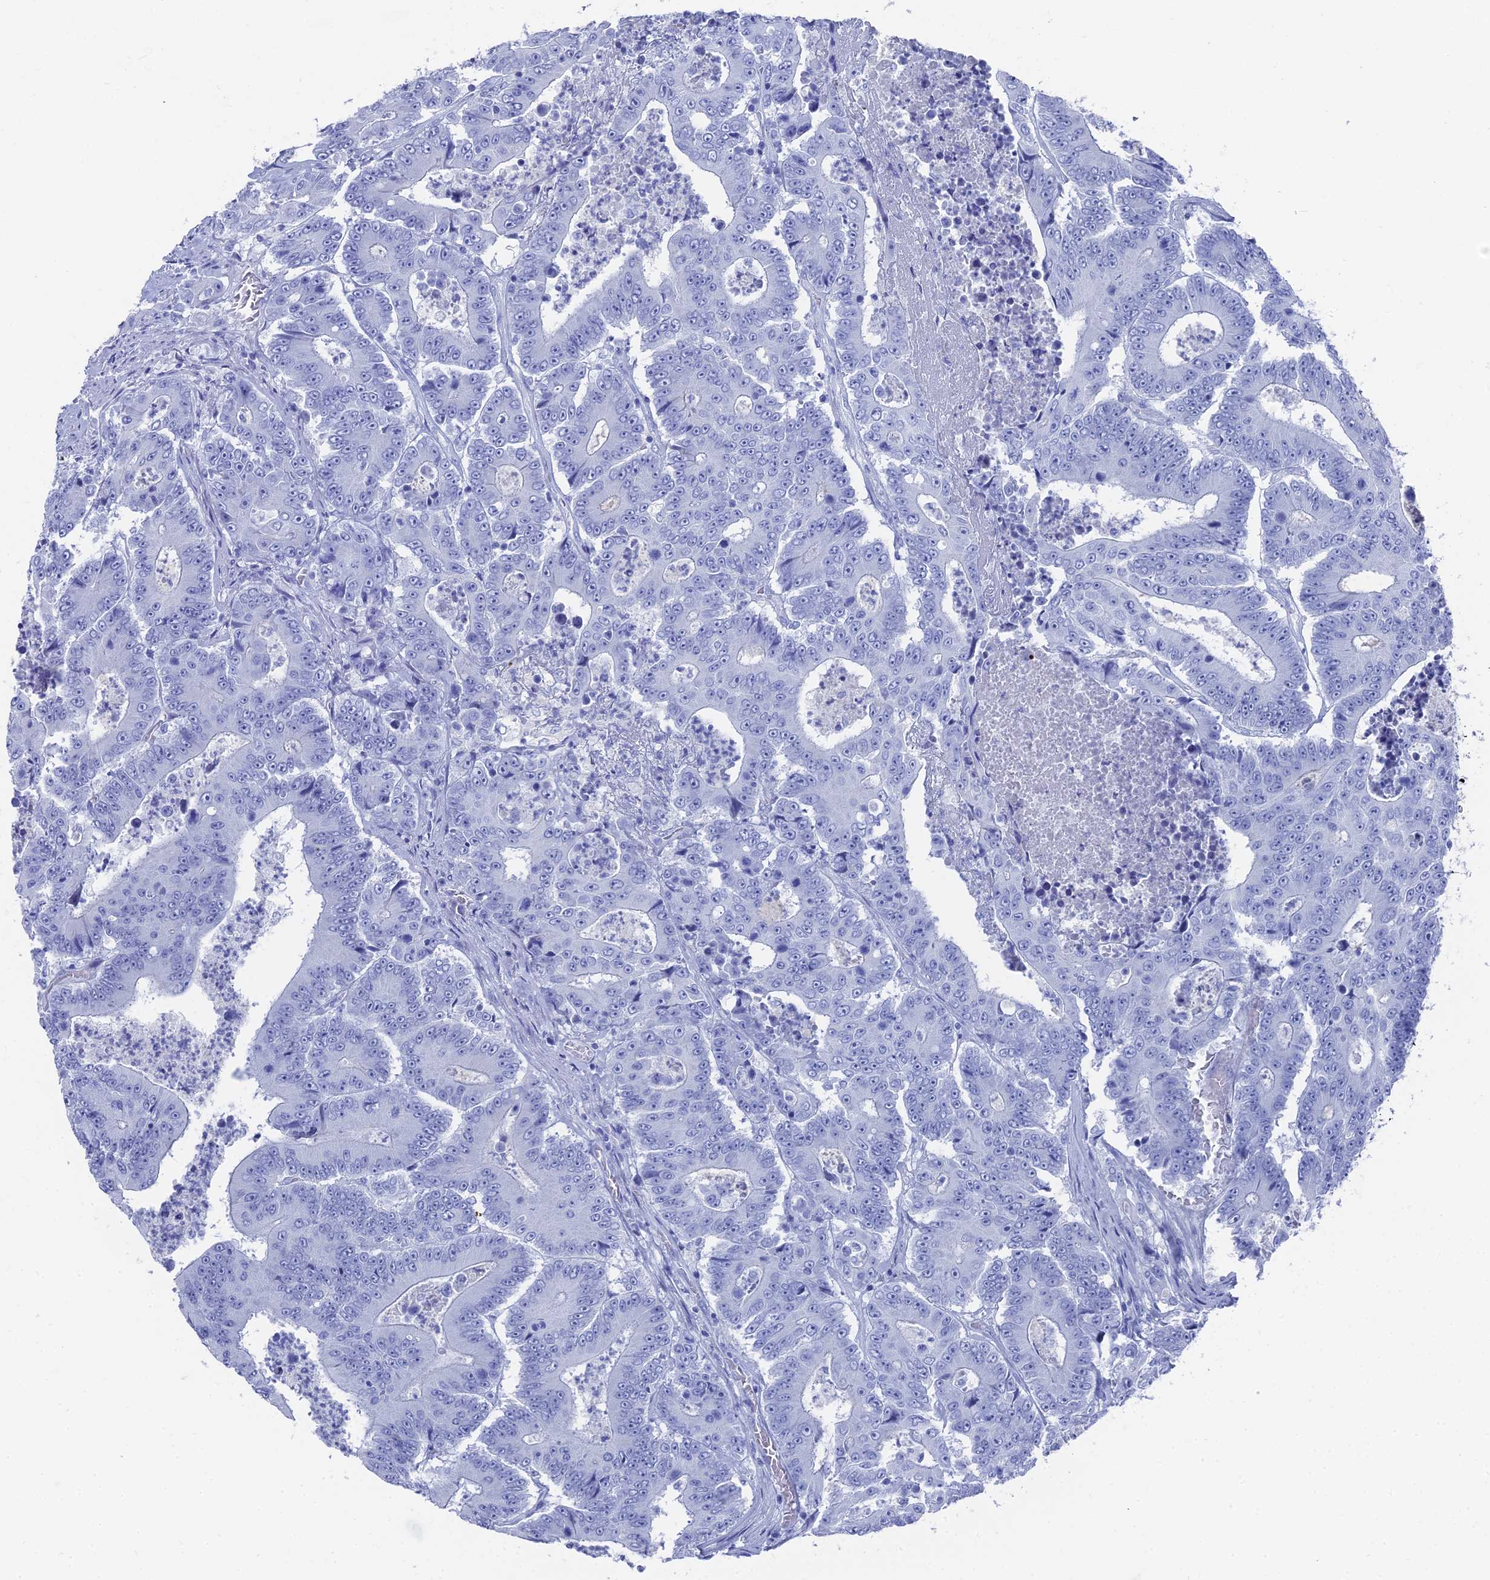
{"staining": {"intensity": "negative", "quantity": "none", "location": "none"}, "tissue": "colorectal cancer", "cell_type": "Tumor cells", "image_type": "cancer", "snomed": [{"axis": "morphology", "description": "Adenocarcinoma, NOS"}, {"axis": "topography", "description": "Colon"}], "caption": "Tumor cells show no significant expression in adenocarcinoma (colorectal).", "gene": "ENPP3", "patient": {"sex": "male", "age": 83}}